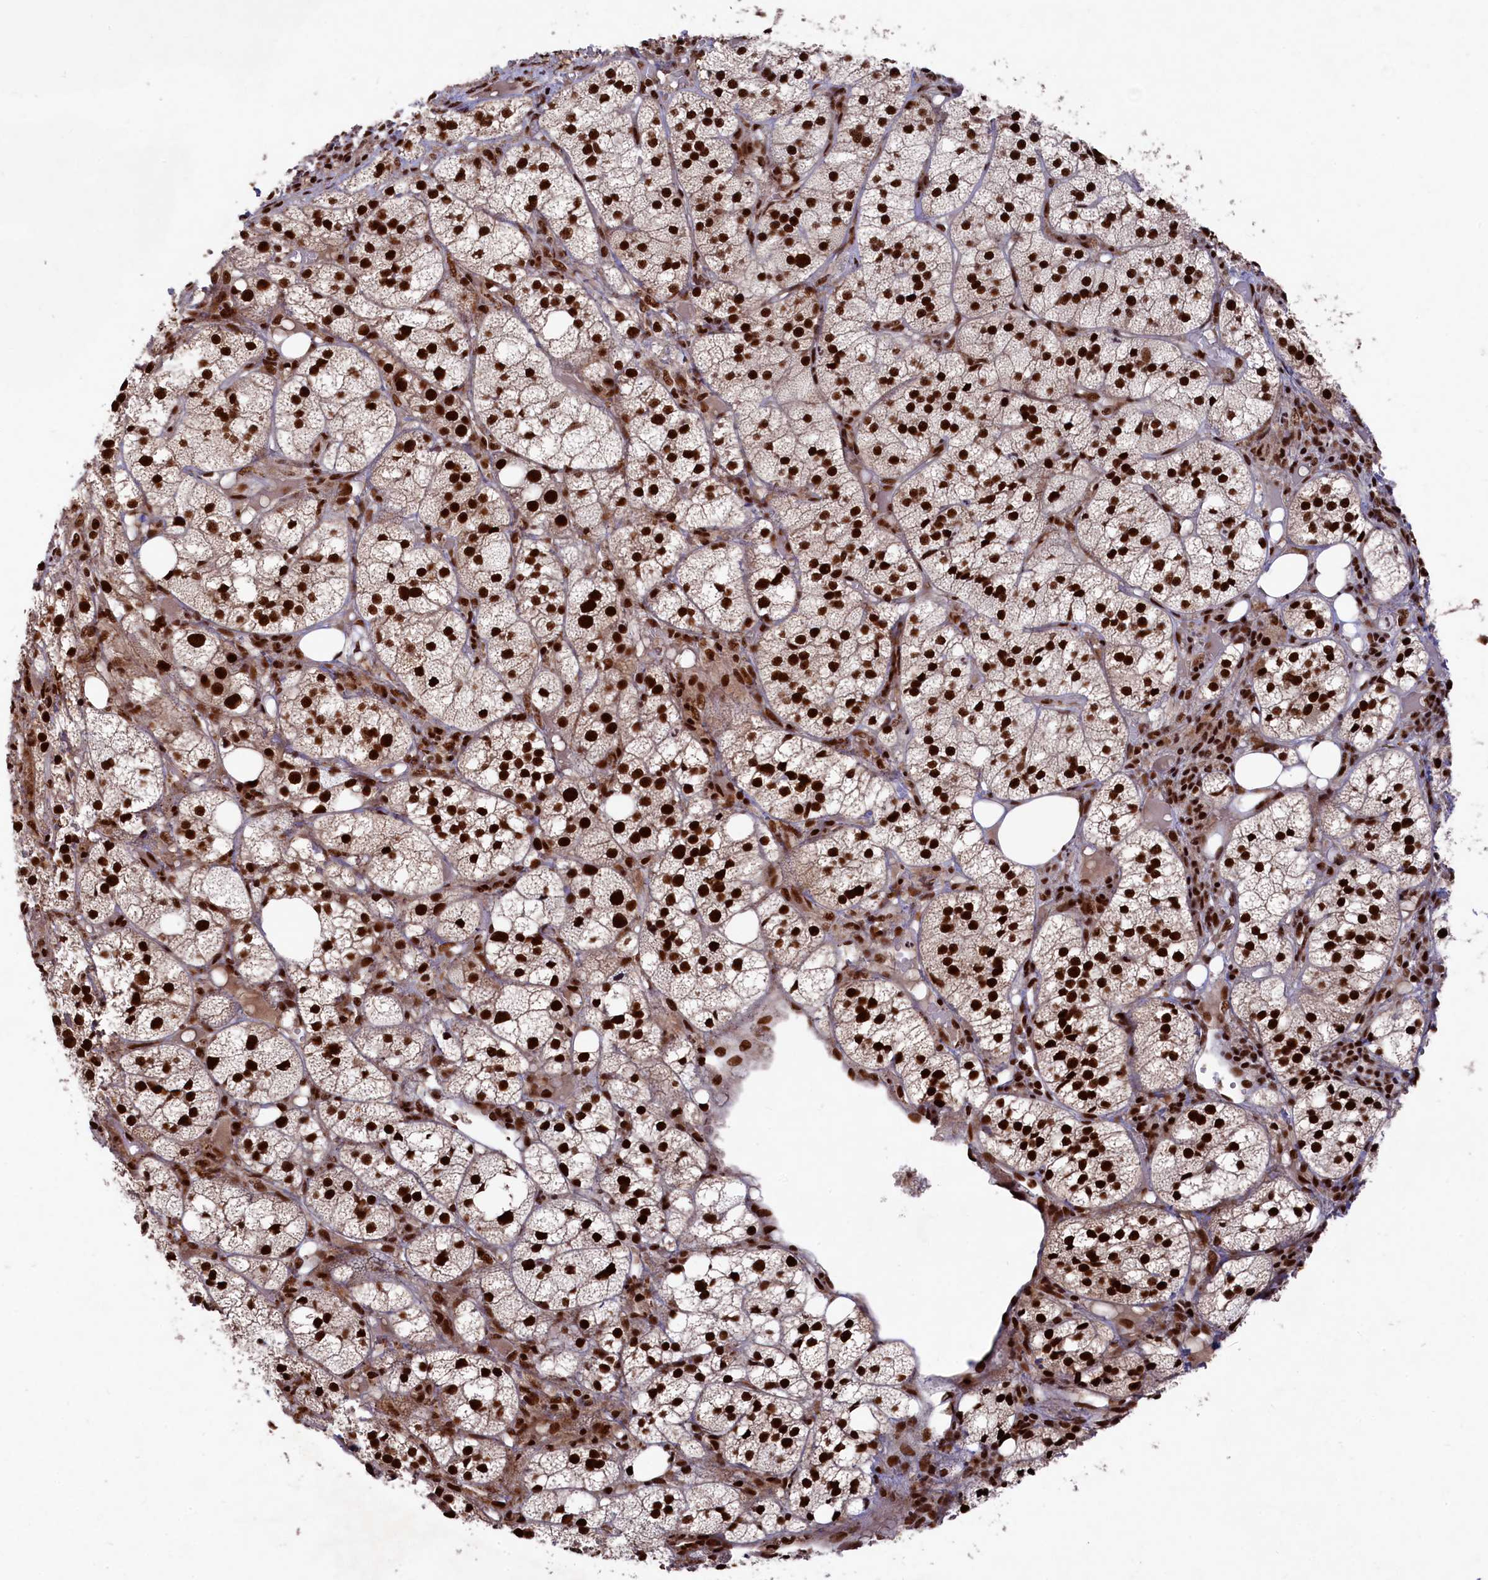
{"staining": {"intensity": "strong", "quantity": ">75%", "location": "cytoplasmic/membranous,nuclear"}, "tissue": "adrenal gland", "cell_type": "Glandular cells", "image_type": "normal", "snomed": [{"axis": "morphology", "description": "Normal tissue, NOS"}, {"axis": "topography", "description": "Adrenal gland"}], "caption": "Immunohistochemistry histopathology image of benign adrenal gland: human adrenal gland stained using immunohistochemistry reveals high levels of strong protein expression localized specifically in the cytoplasmic/membranous,nuclear of glandular cells, appearing as a cytoplasmic/membranous,nuclear brown color.", "gene": "PRPF31", "patient": {"sex": "female", "age": 61}}